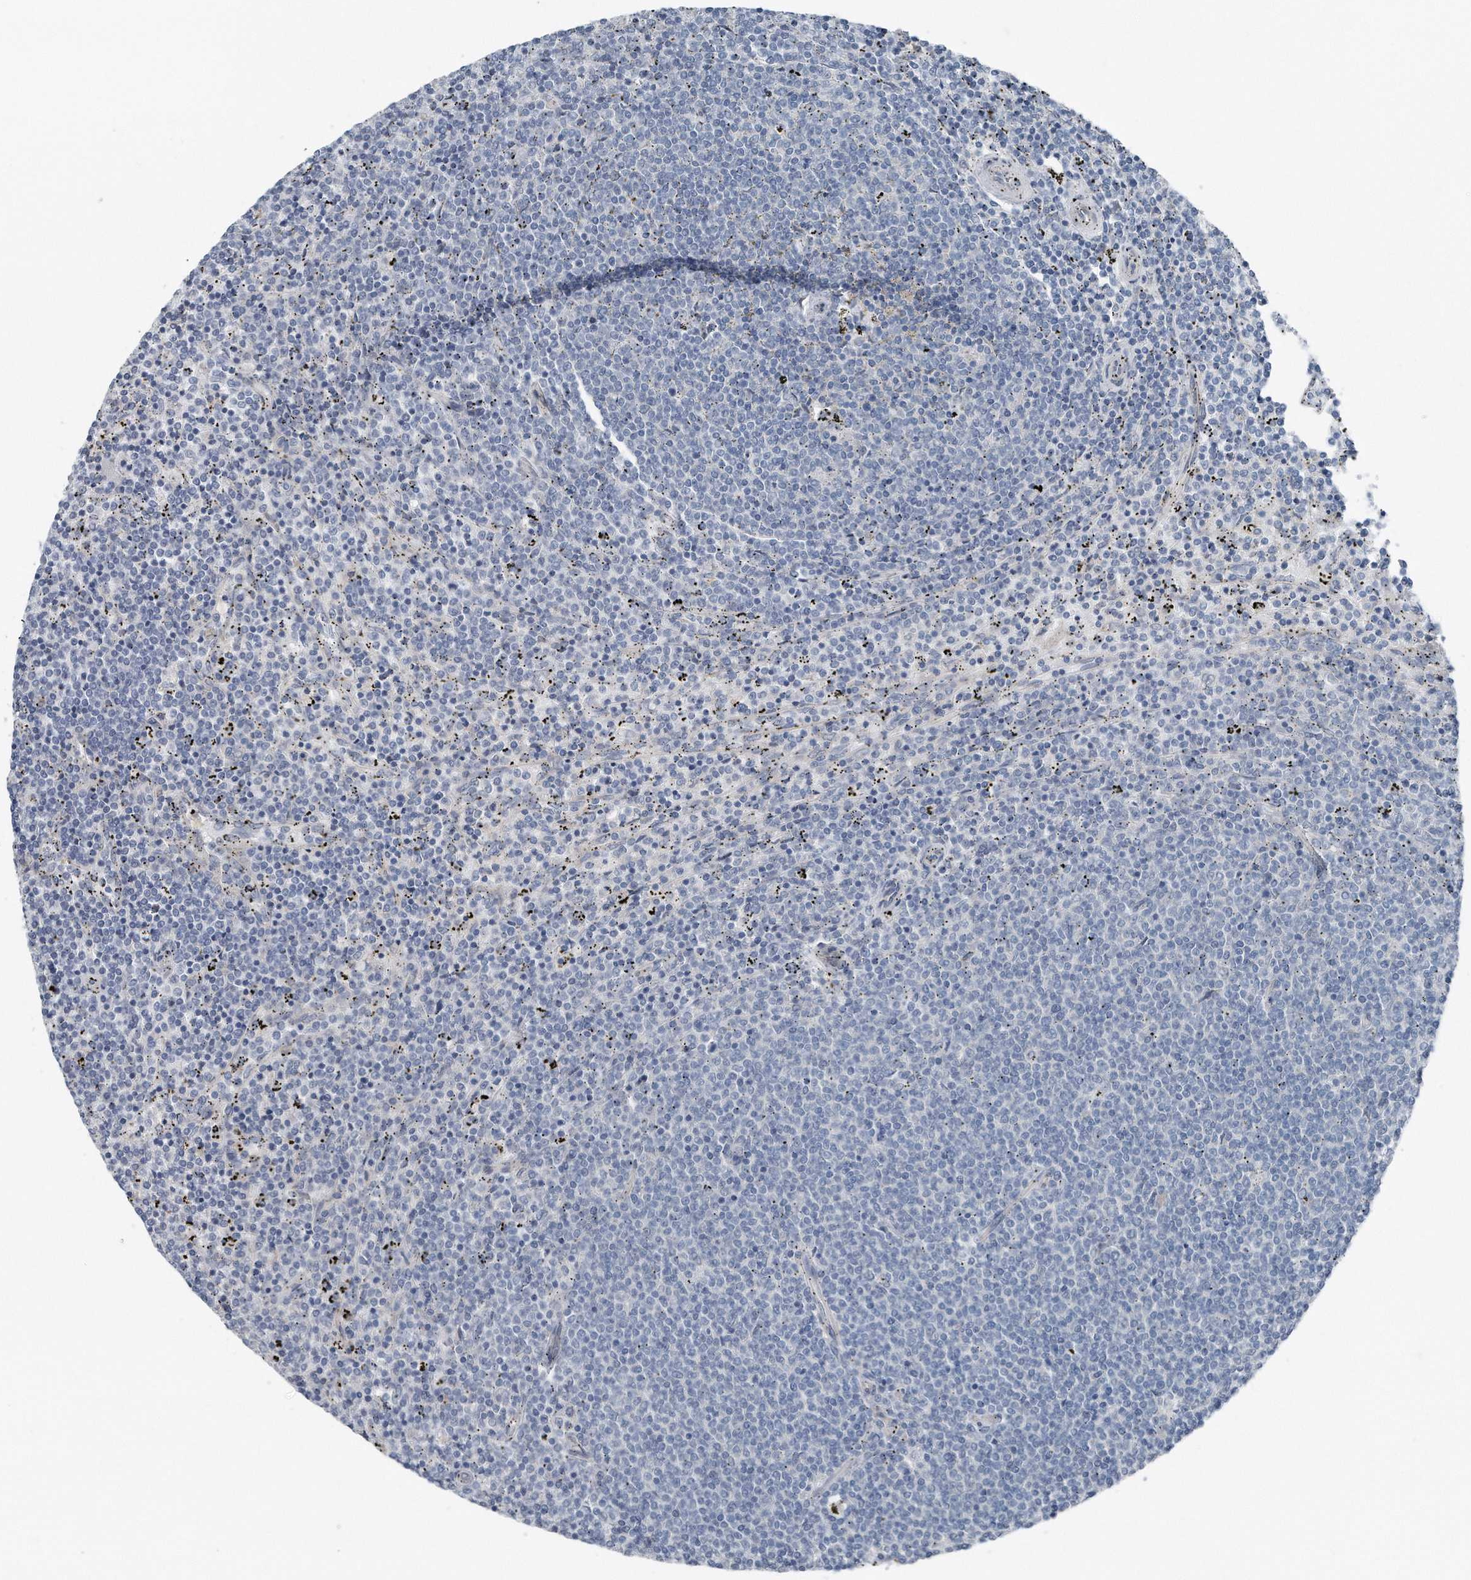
{"staining": {"intensity": "negative", "quantity": "none", "location": "none"}, "tissue": "lymphoma", "cell_type": "Tumor cells", "image_type": "cancer", "snomed": [{"axis": "morphology", "description": "Malignant lymphoma, non-Hodgkin's type, Low grade"}, {"axis": "topography", "description": "Spleen"}], "caption": "Immunohistochemistry photomicrograph of low-grade malignant lymphoma, non-Hodgkin's type stained for a protein (brown), which demonstrates no staining in tumor cells.", "gene": "YRDC", "patient": {"sex": "female", "age": 50}}